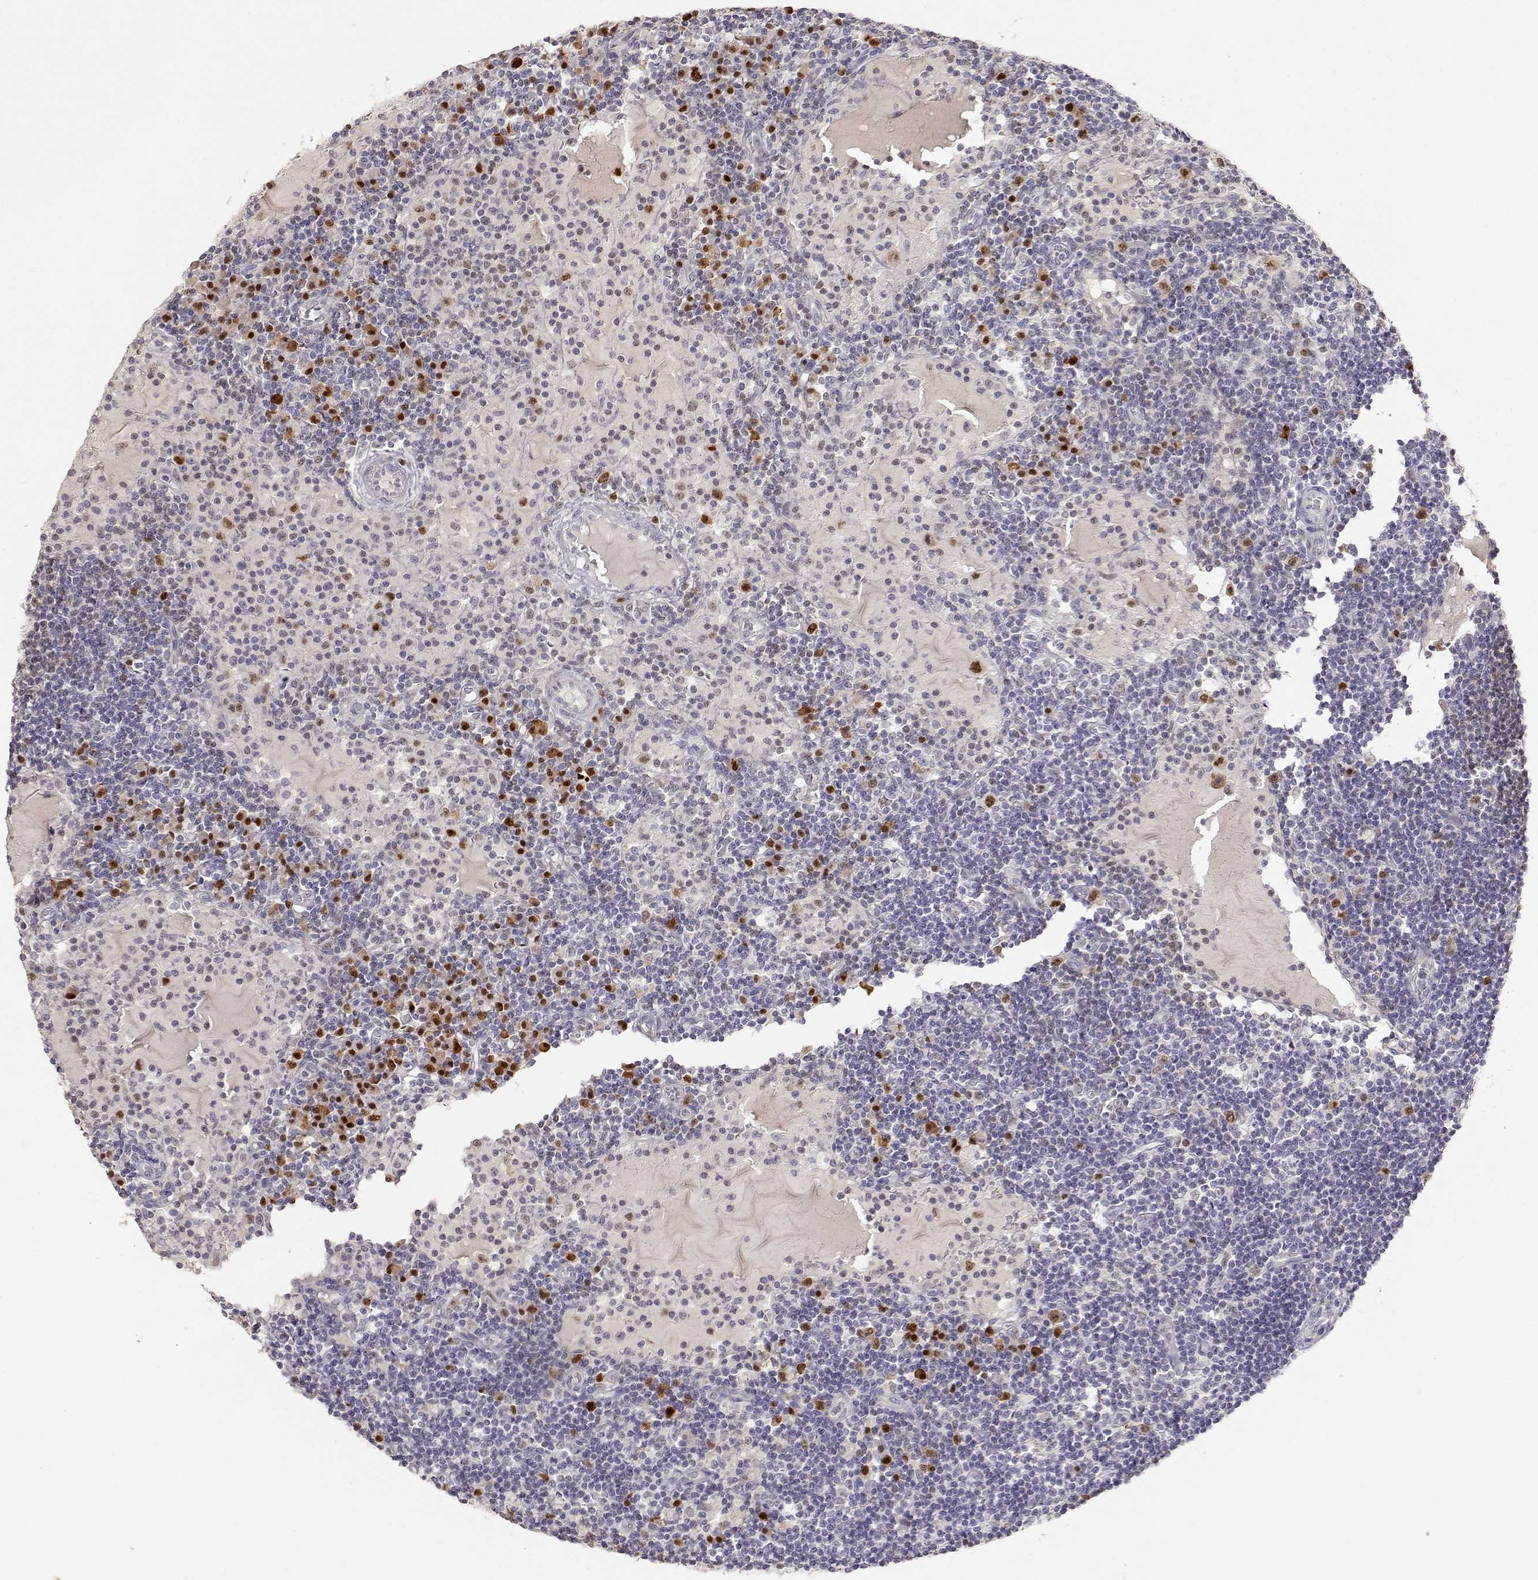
{"staining": {"intensity": "negative", "quantity": "none", "location": "none"}, "tissue": "lymph node", "cell_type": "Germinal center cells", "image_type": "normal", "snomed": [{"axis": "morphology", "description": "Normal tissue, NOS"}, {"axis": "topography", "description": "Lymph node"}], "caption": "Human lymph node stained for a protein using IHC shows no expression in germinal center cells.", "gene": "EAF2", "patient": {"sex": "female", "age": 72}}